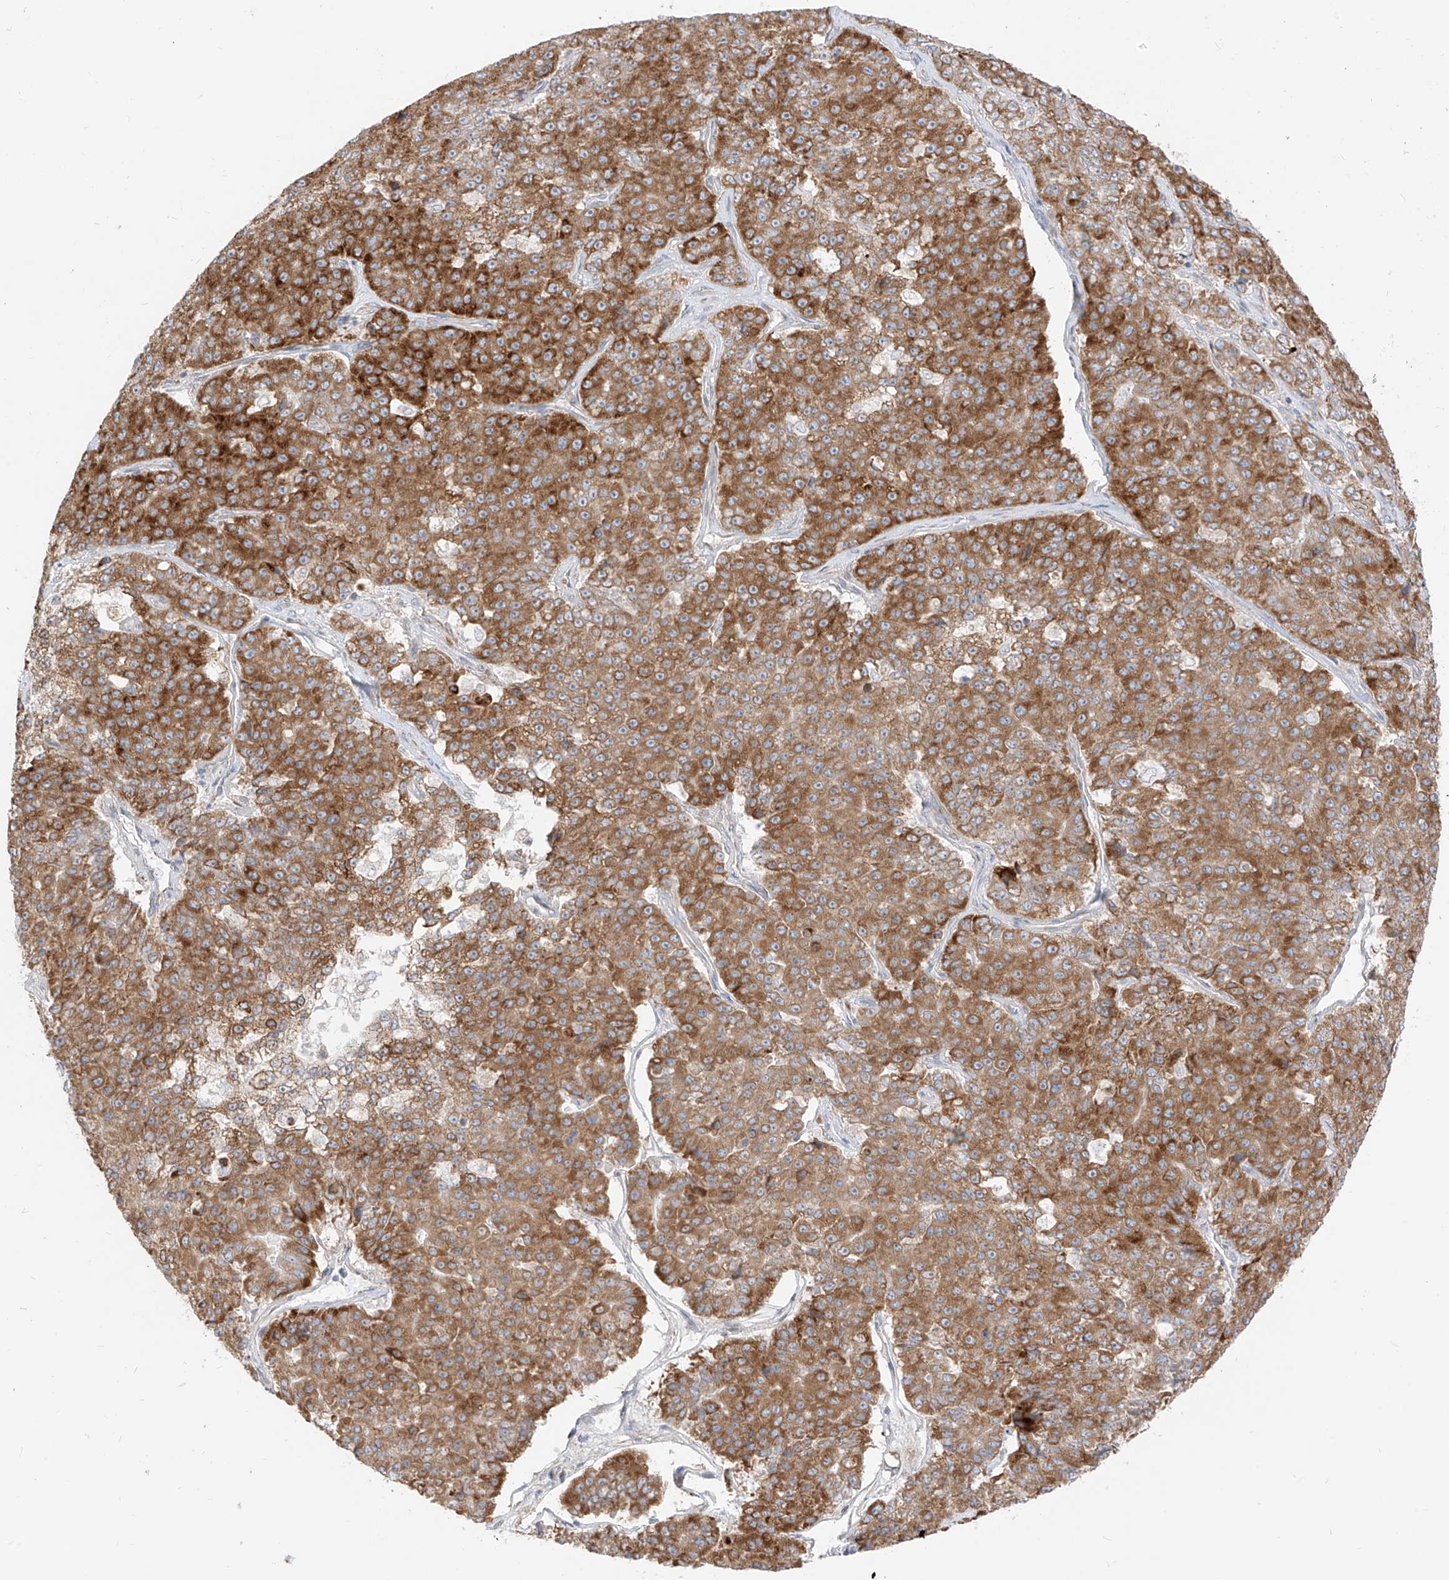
{"staining": {"intensity": "strong", "quantity": ">75%", "location": "cytoplasmic/membranous"}, "tissue": "pancreatic cancer", "cell_type": "Tumor cells", "image_type": "cancer", "snomed": [{"axis": "morphology", "description": "Adenocarcinoma, NOS"}, {"axis": "topography", "description": "Pancreas"}], "caption": "DAB (3,3'-diaminobenzidine) immunohistochemical staining of human pancreatic adenocarcinoma shows strong cytoplasmic/membranous protein positivity in about >75% of tumor cells.", "gene": "STT3A", "patient": {"sex": "male", "age": 50}}